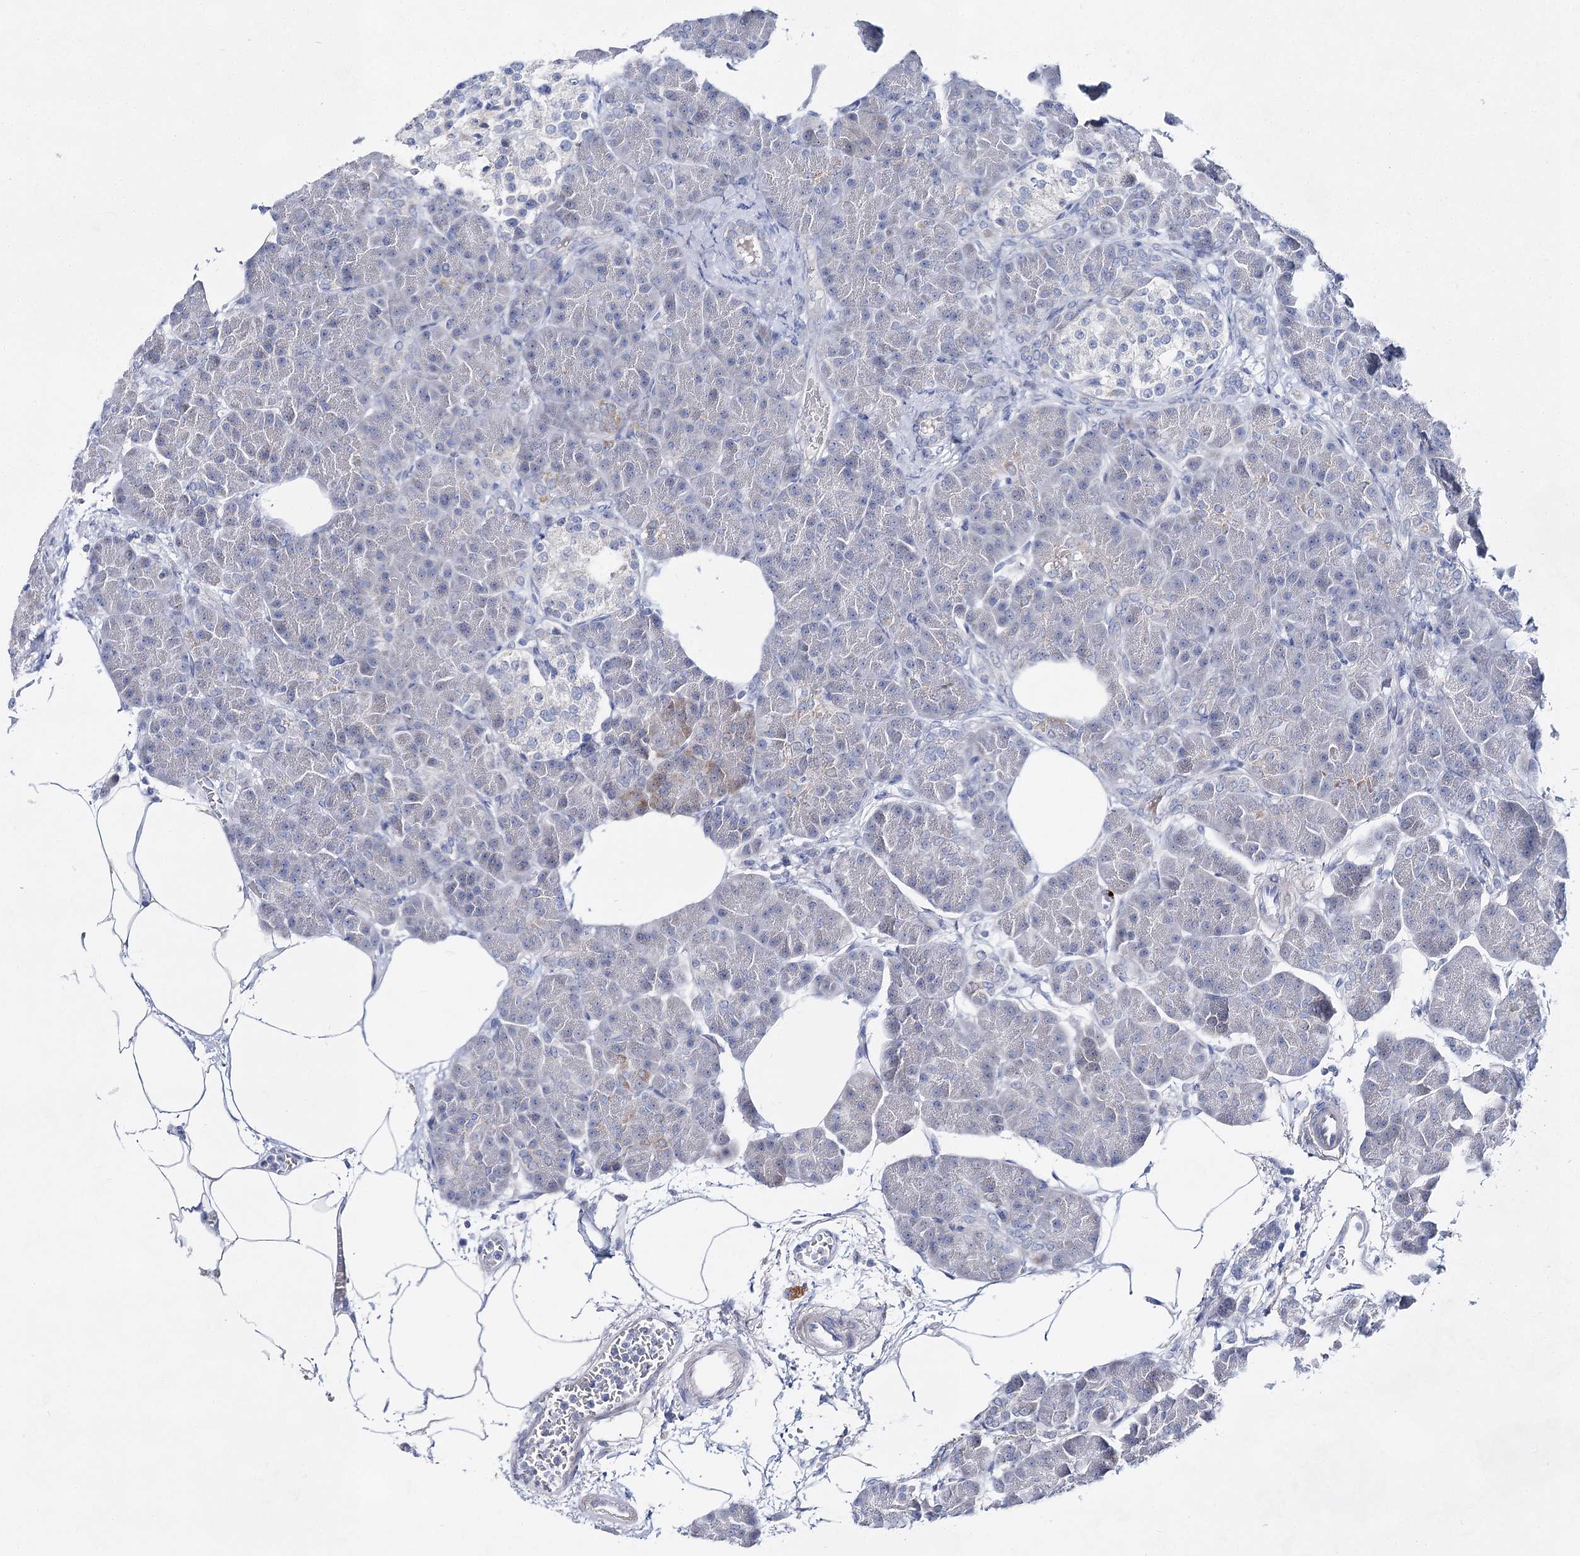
{"staining": {"intensity": "weak", "quantity": "<25%", "location": "cytoplasmic/membranous"}, "tissue": "pancreas", "cell_type": "Exocrine glandular cells", "image_type": "normal", "snomed": [{"axis": "morphology", "description": "Normal tissue, NOS"}, {"axis": "topography", "description": "Pancreas"}], "caption": "Exocrine glandular cells show no significant expression in benign pancreas. The staining is performed using DAB (3,3'-diaminobenzidine) brown chromogen with nuclei counter-stained in using hematoxylin.", "gene": "BPHL", "patient": {"sex": "female", "age": 70}}